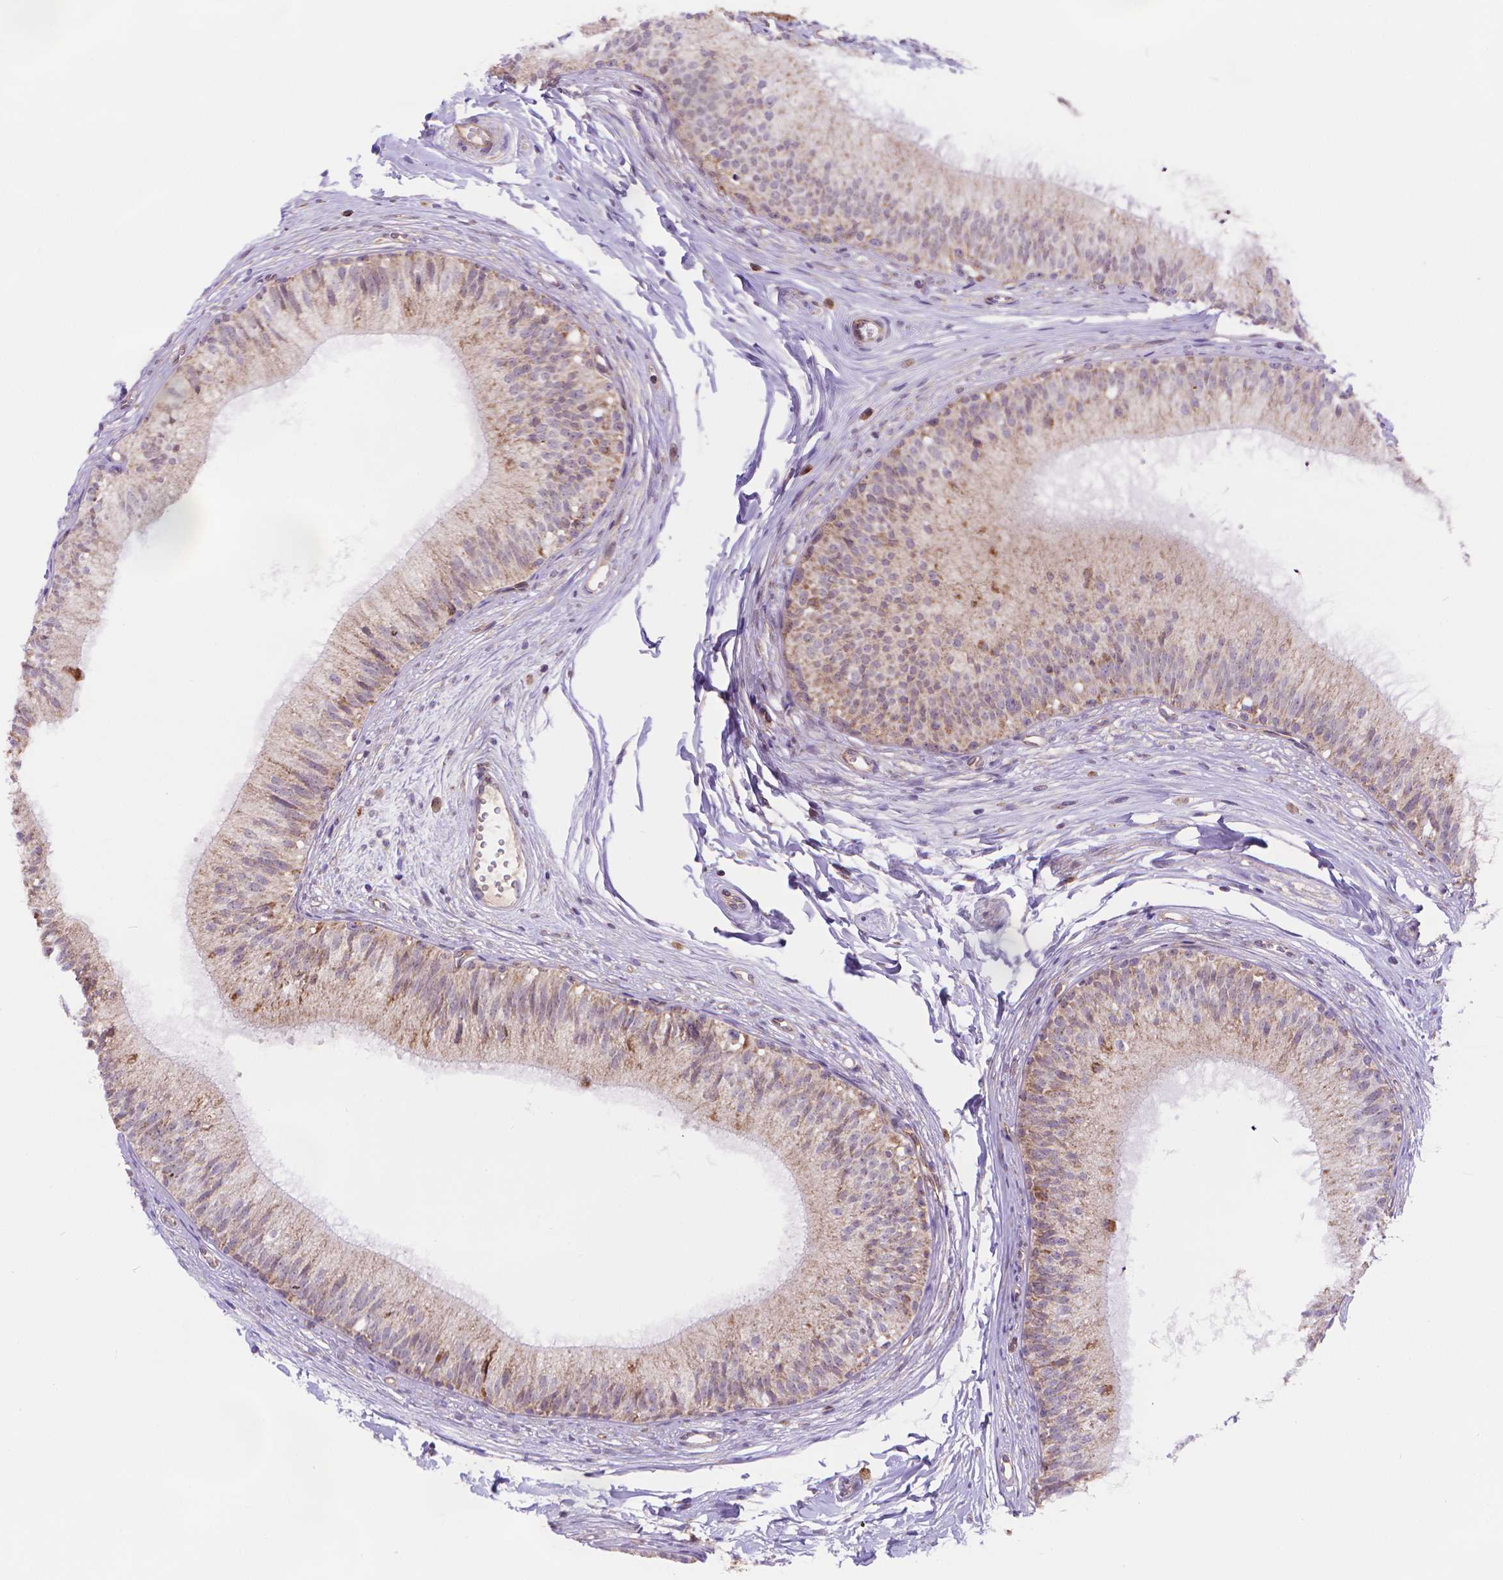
{"staining": {"intensity": "moderate", "quantity": "<25%", "location": "cytoplasmic/membranous"}, "tissue": "epididymis", "cell_type": "Glandular cells", "image_type": "normal", "snomed": [{"axis": "morphology", "description": "Normal tissue, NOS"}, {"axis": "topography", "description": "Epididymis"}], "caption": "Immunohistochemistry (IHC) (DAB) staining of unremarkable epididymis shows moderate cytoplasmic/membranous protein positivity in approximately <25% of glandular cells. The protein is shown in brown color, while the nuclei are stained blue.", "gene": "CYYR1", "patient": {"sex": "male", "age": 29}}